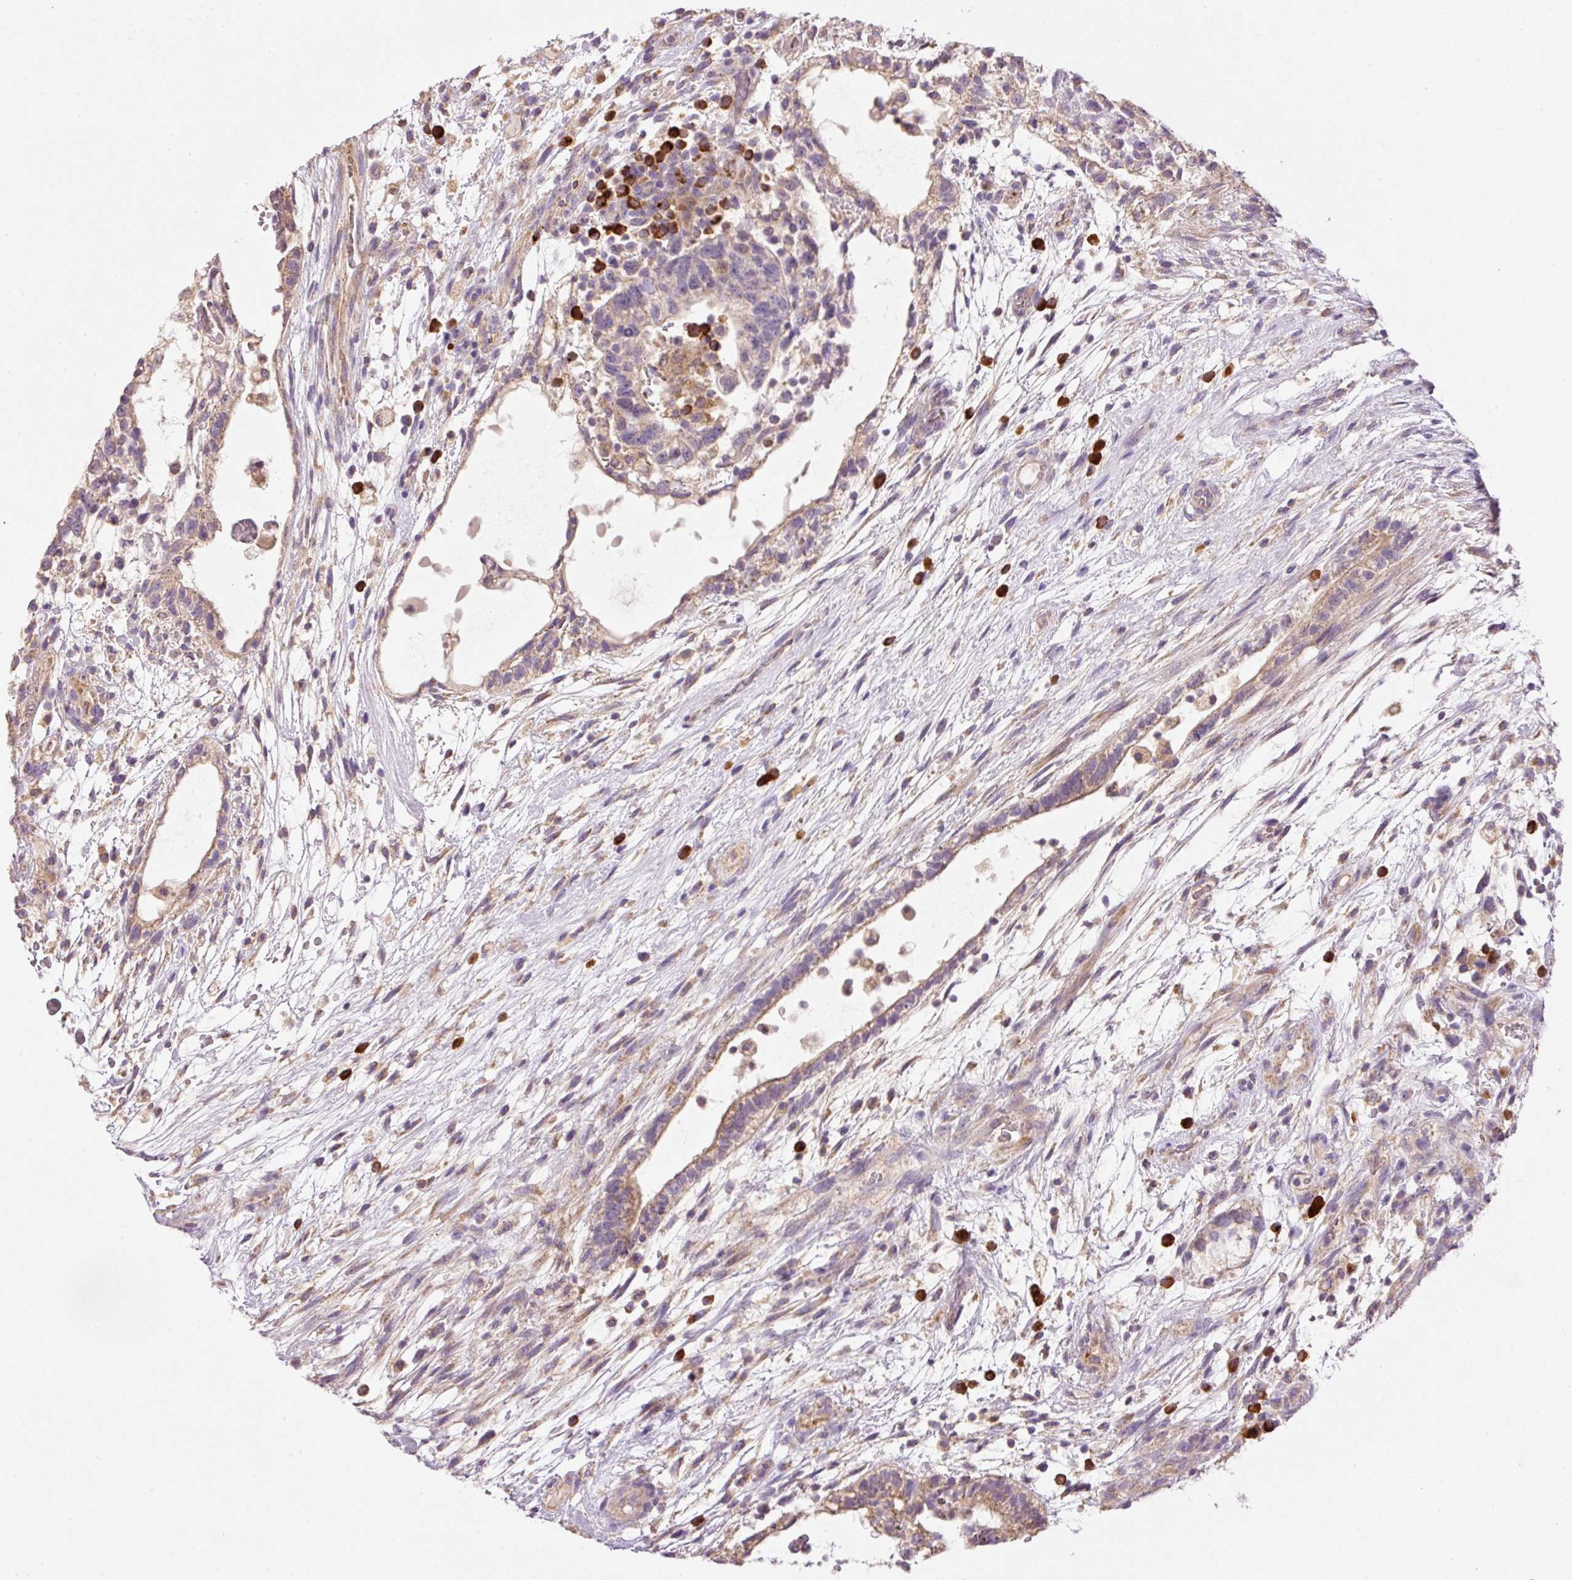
{"staining": {"intensity": "weak", "quantity": "<25%", "location": "cytoplasmic/membranous"}, "tissue": "testis cancer", "cell_type": "Tumor cells", "image_type": "cancer", "snomed": [{"axis": "morphology", "description": "Carcinoma, Embryonal, NOS"}, {"axis": "topography", "description": "Testis"}], "caption": "This is an IHC histopathology image of human testis cancer. There is no positivity in tumor cells.", "gene": "PNPLA5", "patient": {"sex": "male", "age": 32}}